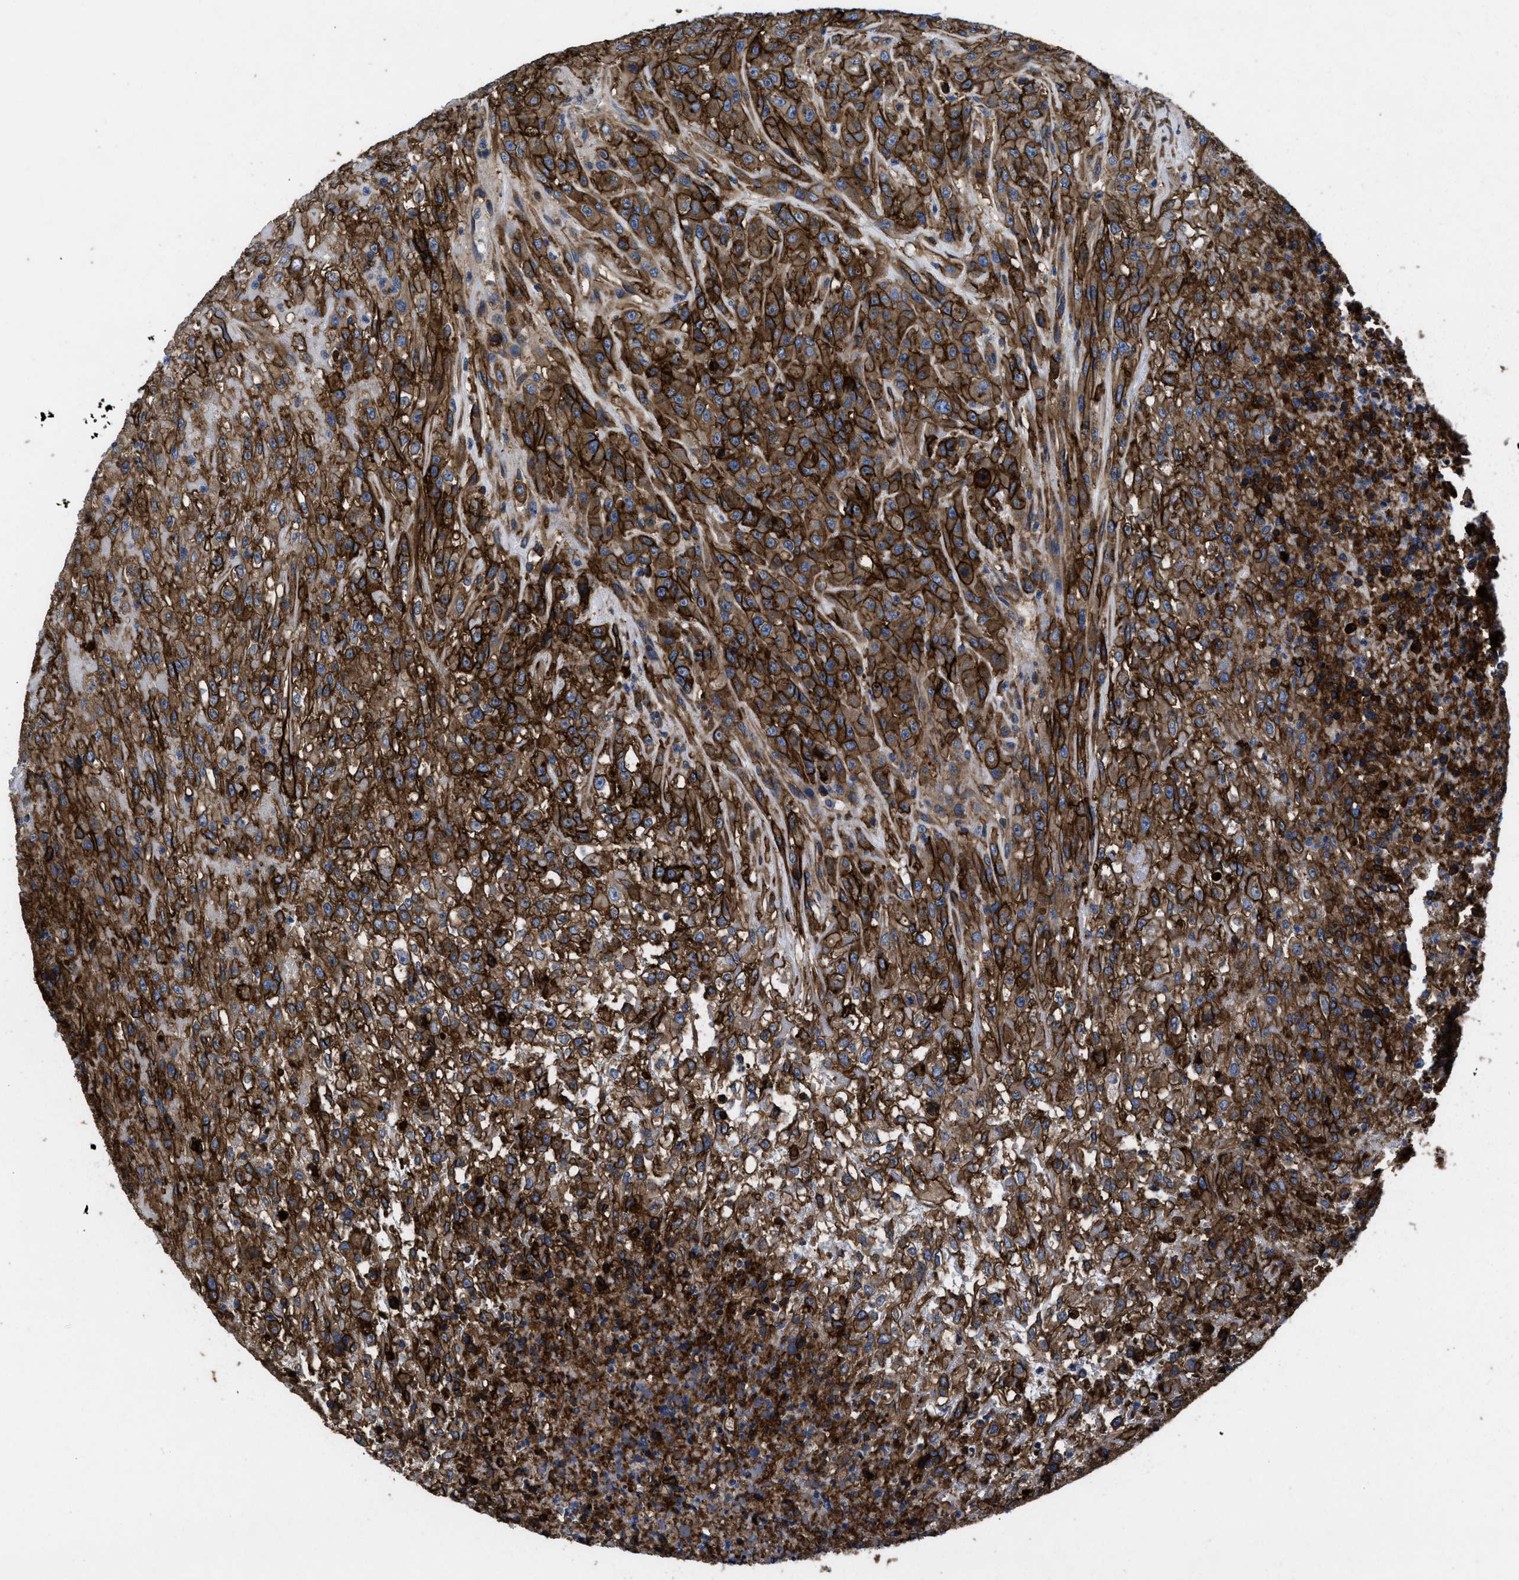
{"staining": {"intensity": "strong", "quantity": ">75%", "location": "cytoplasmic/membranous"}, "tissue": "urothelial cancer", "cell_type": "Tumor cells", "image_type": "cancer", "snomed": [{"axis": "morphology", "description": "Urothelial carcinoma, High grade"}, {"axis": "topography", "description": "Urinary bladder"}], "caption": "A micrograph of urothelial carcinoma (high-grade) stained for a protein displays strong cytoplasmic/membranous brown staining in tumor cells.", "gene": "NT5E", "patient": {"sex": "male", "age": 46}}